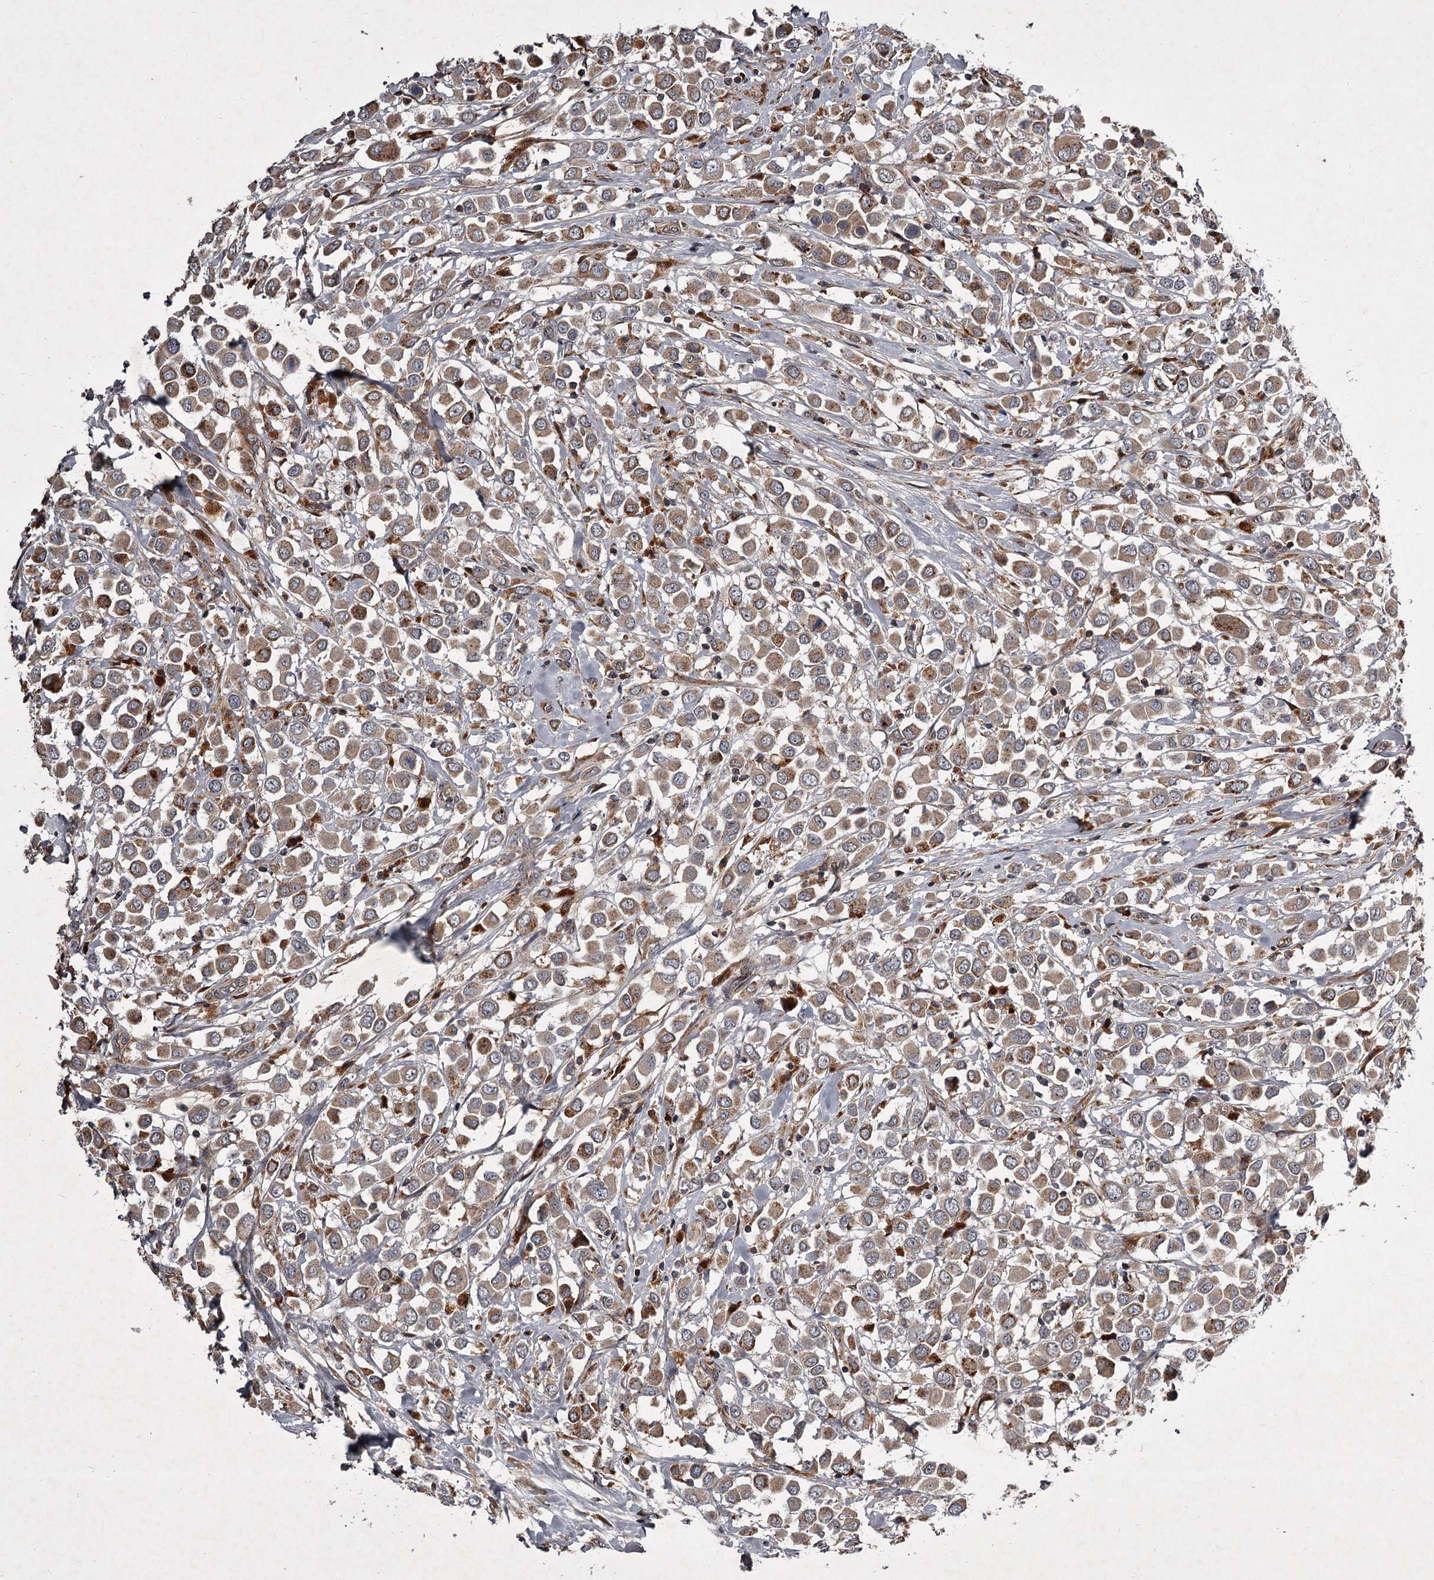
{"staining": {"intensity": "moderate", "quantity": ">75%", "location": "cytoplasmic/membranous"}, "tissue": "breast cancer", "cell_type": "Tumor cells", "image_type": "cancer", "snomed": [{"axis": "morphology", "description": "Duct carcinoma"}, {"axis": "topography", "description": "Breast"}], "caption": "Intraductal carcinoma (breast) stained with a protein marker shows moderate staining in tumor cells.", "gene": "UNC93B1", "patient": {"sex": "female", "age": 61}}